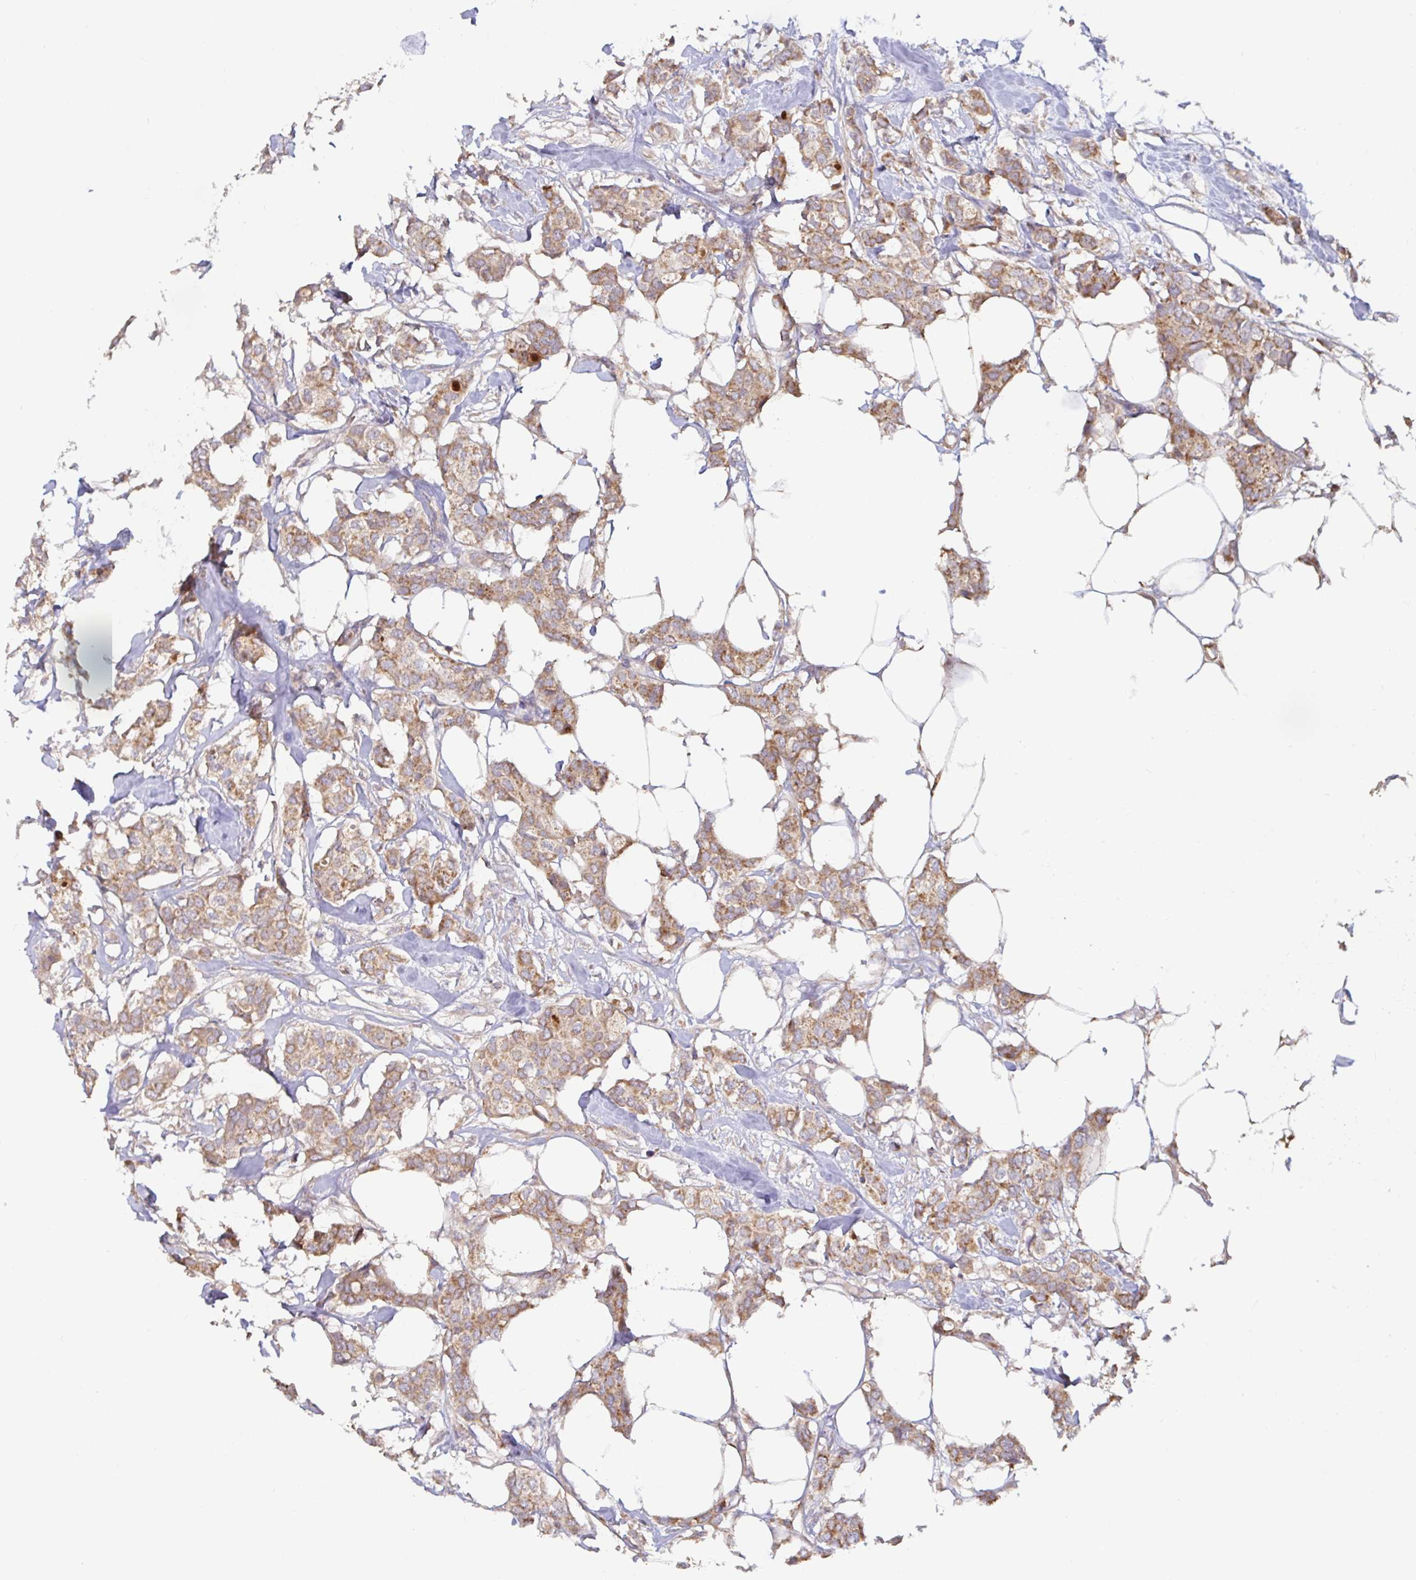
{"staining": {"intensity": "moderate", "quantity": ">75%", "location": "cytoplasmic/membranous"}, "tissue": "breast cancer", "cell_type": "Tumor cells", "image_type": "cancer", "snomed": [{"axis": "morphology", "description": "Duct carcinoma"}, {"axis": "topography", "description": "Breast"}], "caption": "About >75% of tumor cells in breast cancer (invasive ductal carcinoma) display moderate cytoplasmic/membranous protein expression as visualized by brown immunohistochemical staining.", "gene": "LARP1", "patient": {"sex": "female", "age": 62}}